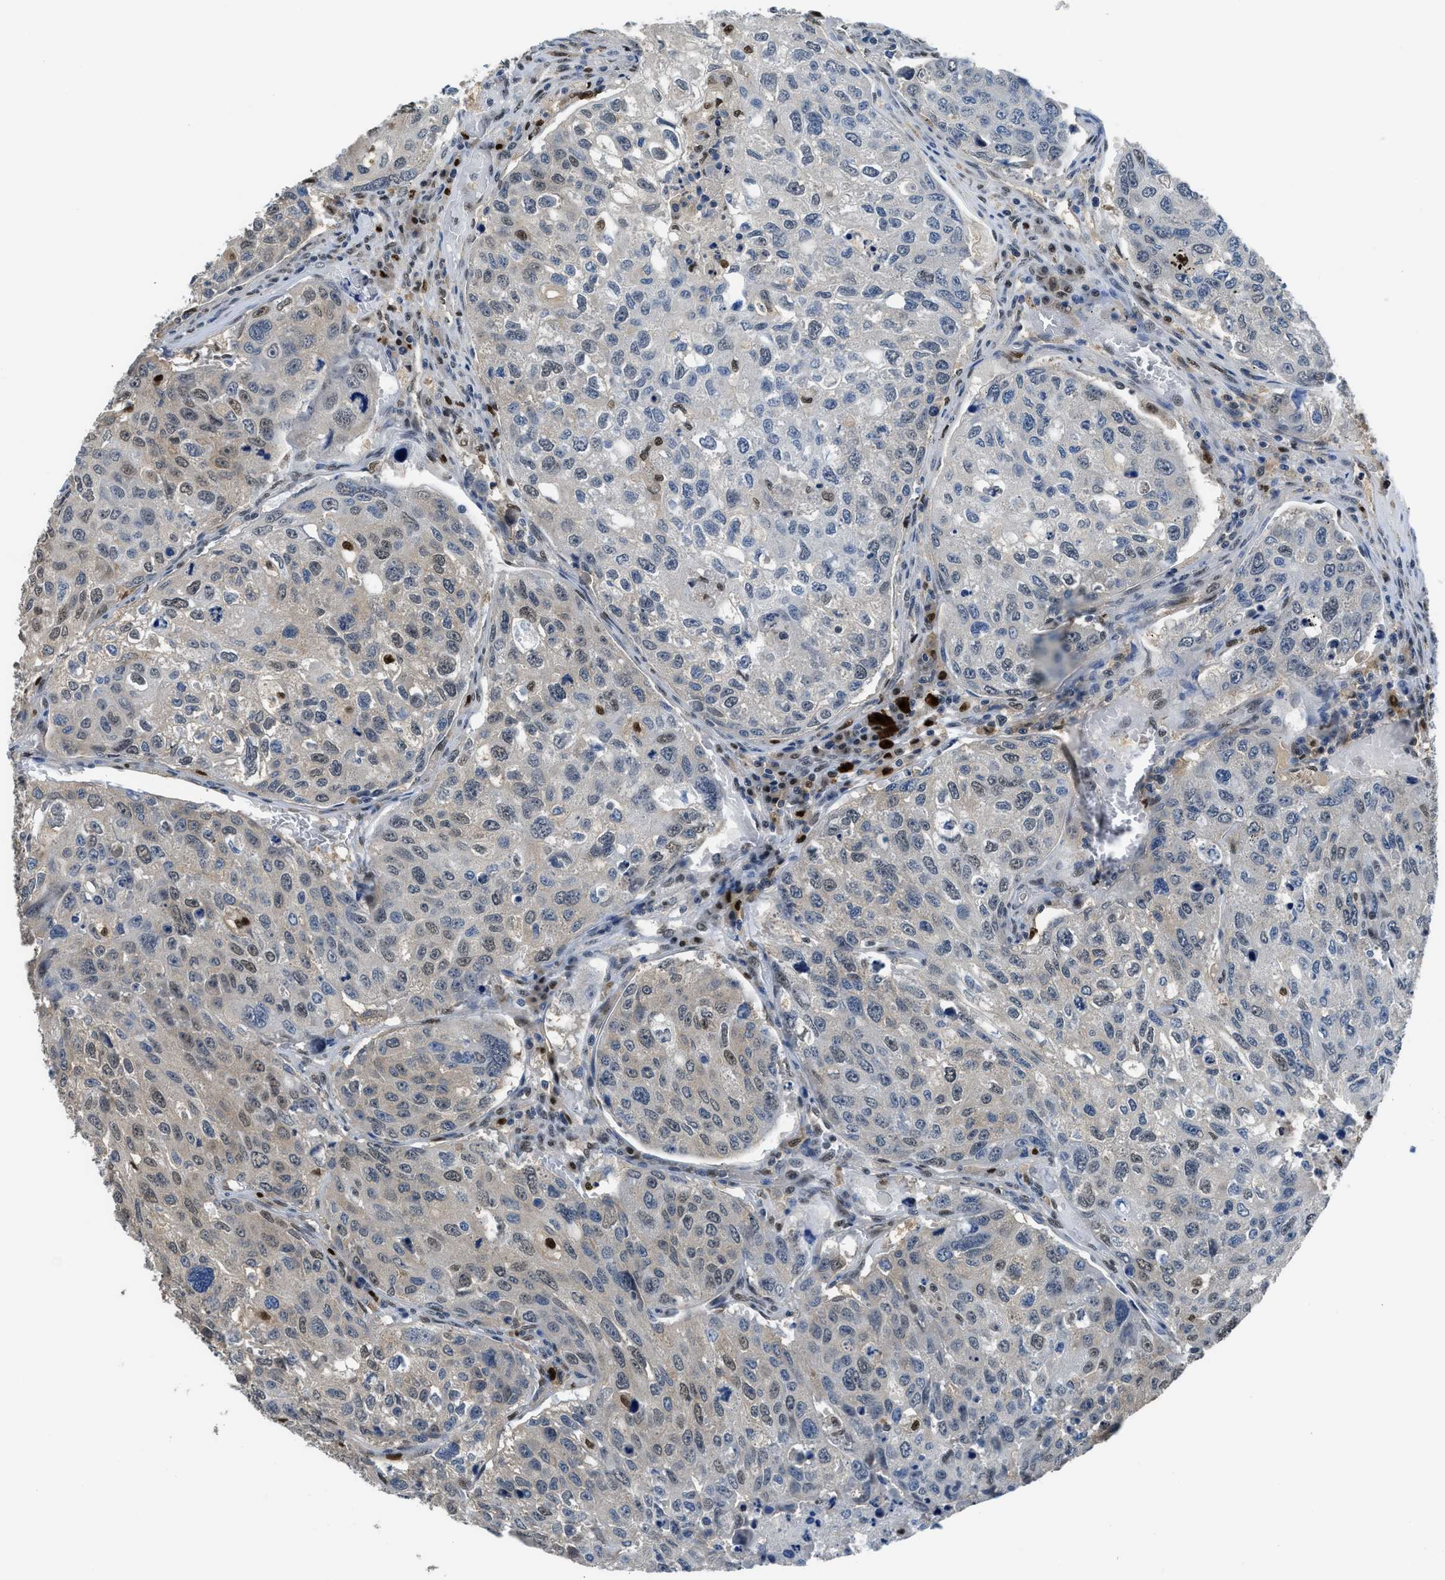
{"staining": {"intensity": "negative", "quantity": "none", "location": "none"}, "tissue": "urothelial cancer", "cell_type": "Tumor cells", "image_type": "cancer", "snomed": [{"axis": "morphology", "description": "Urothelial carcinoma, High grade"}, {"axis": "topography", "description": "Lymph node"}, {"axis": "topography", "description": "Urinary bladder"}], "caption": "This is an immunohistochemistry histopathology image of human urothelial carcinoma (high-grade). There is no staining in tumor cells.", "gene": "ALX1", "patient": {"sex": "male", "age": 51}}